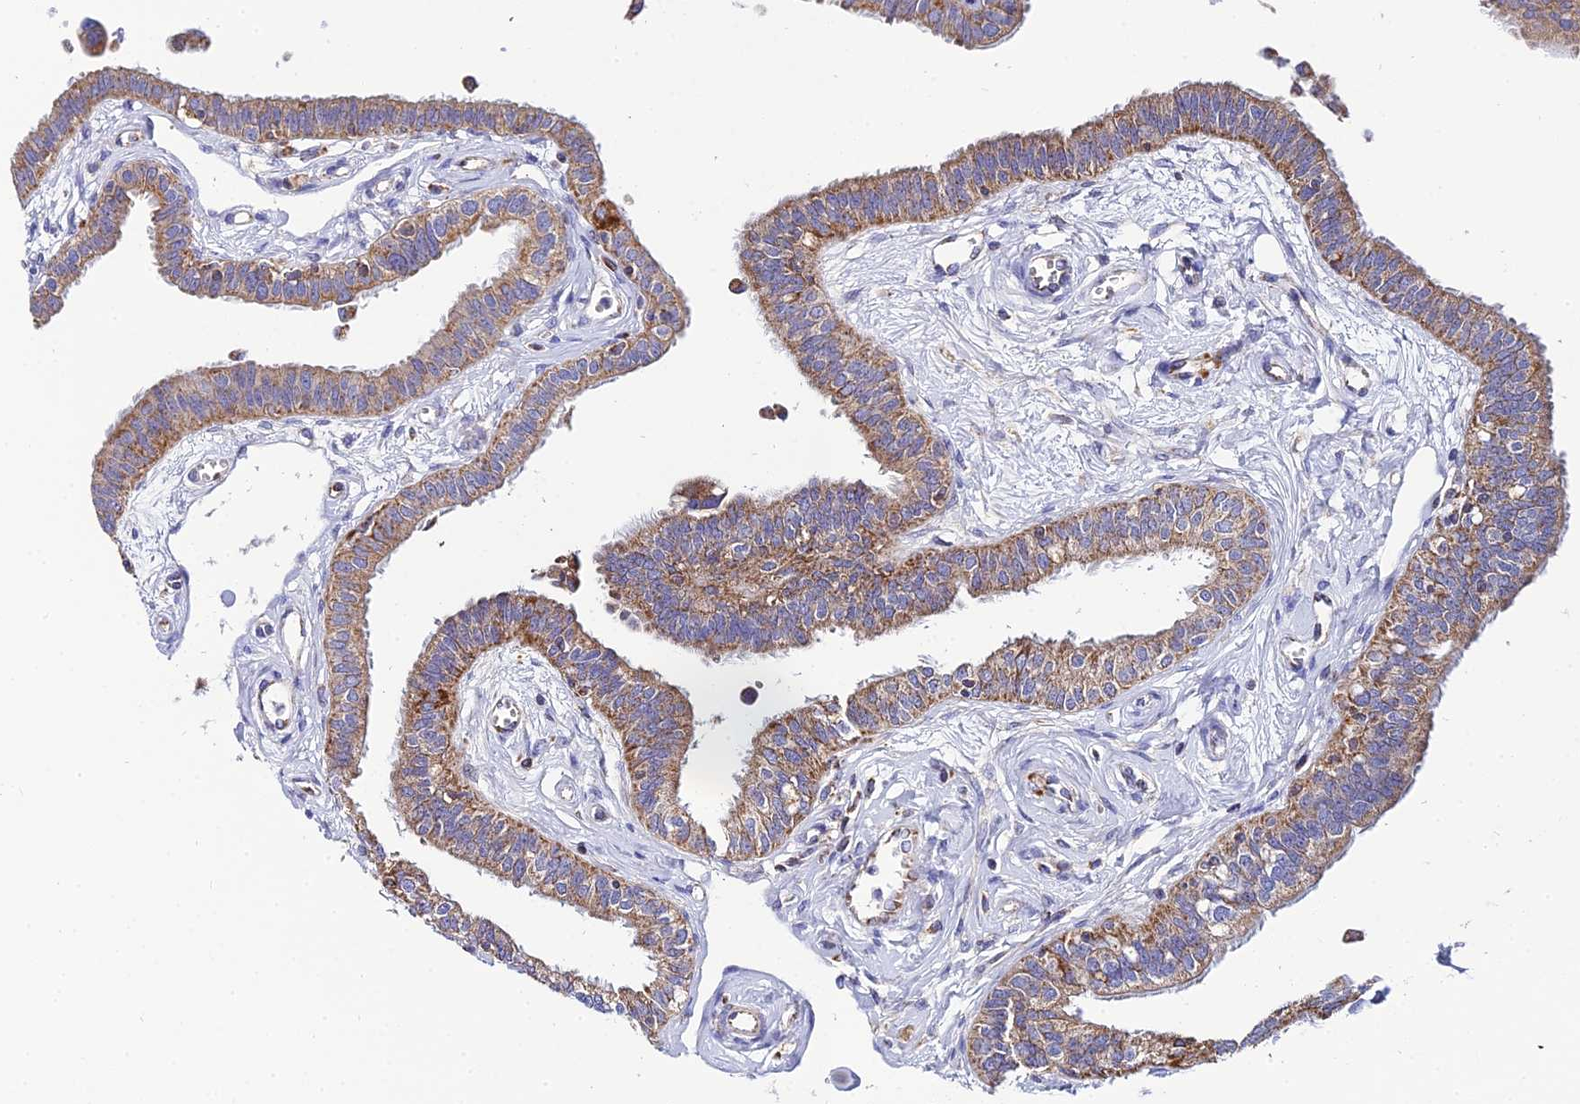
{"staining": {"intensity": "moderate", "quantity": ">75%", "location": "cytoplasmic/membranous"}, "tissue": "fallopian tube", "cell_type": "Glandular cells", "image_type": "normal", "snomed": [{"axis": "morphology", "description": "Normal tissue, NOS"}, {"axis": "morphology", "description": "Carcinoma, NOS"}, {"axis": "topography", "description": "Fallopian tube"}, {"axis": "topography", "description": "Ovary"}], "caption": "Immunohistochemistry (IHC) histopathology image of normal human fallopian tube stained for a protein (brown), which demonstrates medium levels of moderate cytoplasmic/membranous expression in about >75% of glandular cells.", "gene": "NIPSNAP3A", "patient": {"sex": "female", "age": 59}}